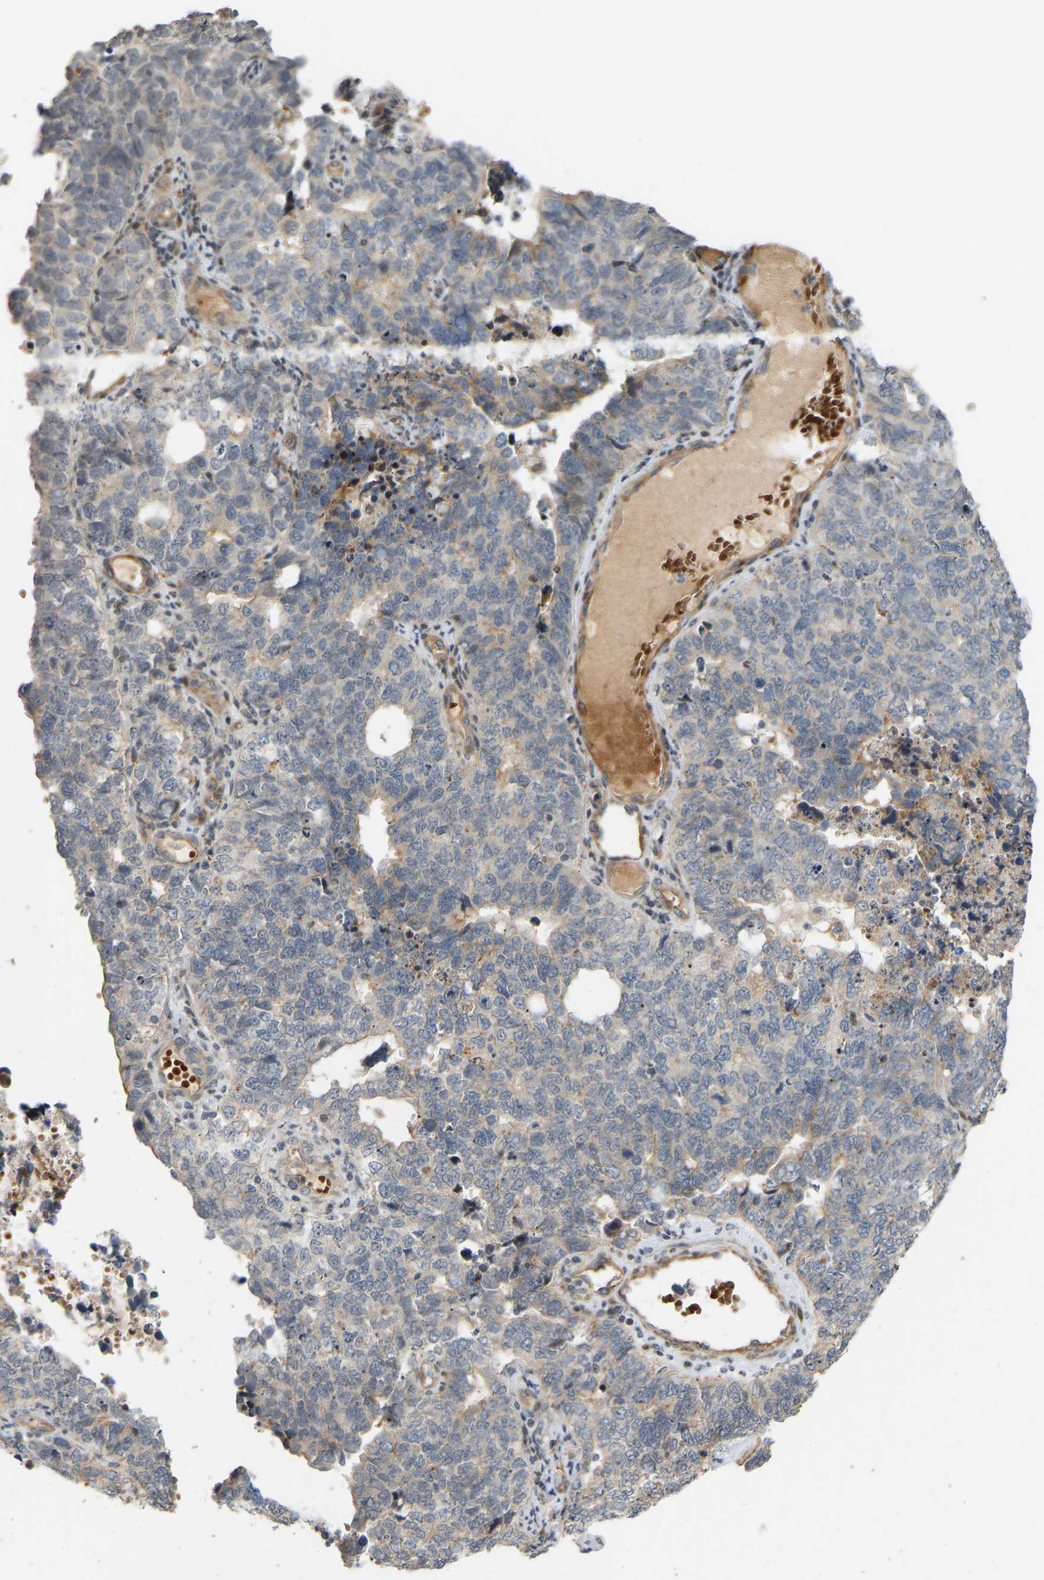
{"staining": {"intensity": "moderate", "quantity": "<25%", "location": "cytoplasmic/membranous"}, "tissue": "cervical cancer", "cell_type": "Tumor cells", "image_type": "cancer", "snomed": [{"axis": "morphology", "description": "Squamous cell carcinoma, NOS"}, {"axis": "topography", "description": "Cervix"}], "caption": "IHC image of cervical cancer stained for a protein (brown), which exhibits low levels of moderate cytoplasmic/membranous expression in about <25% of tumor cells.", "gene": "POGLUT2", "patient": {"sex": "female", "age": 63}}